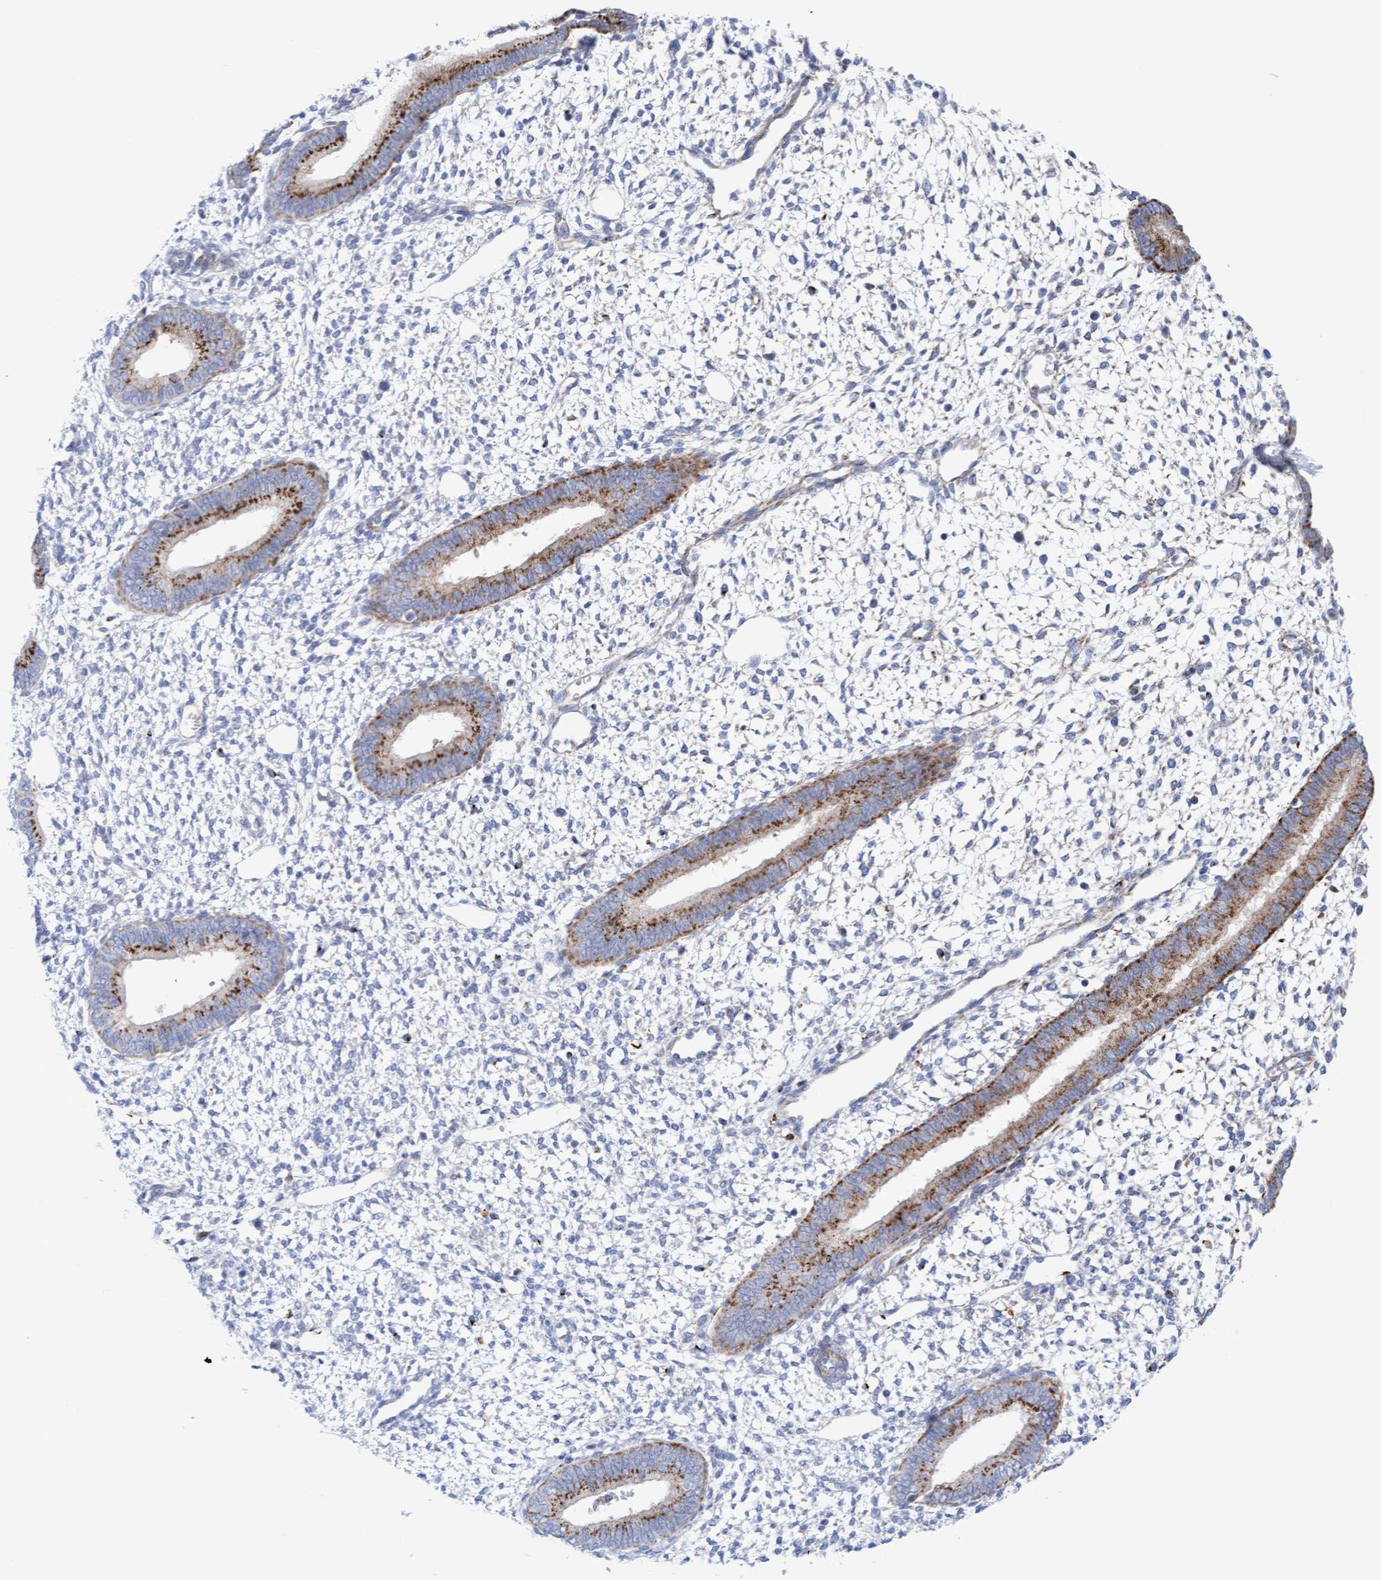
{"staining": {"intensity": "negative", "quantity": "none", "location": "none"}, "tissue": "endometrium", "cell_type": "Cells in endometrial stroma", "image_type": "normal", "snomed": [{"axis": "morphology", "description": "Normal tissue, NOS"}, {"axis": "topography", "description": "Endometrium"}], "caption": "This is an immunohistochemistry (IHC) micrograph of normal human endometrium. There is no positivity in cells in endometrial stroma.", "gene": "GGTA1", "patient": {"sex": "female", "age": 46}}